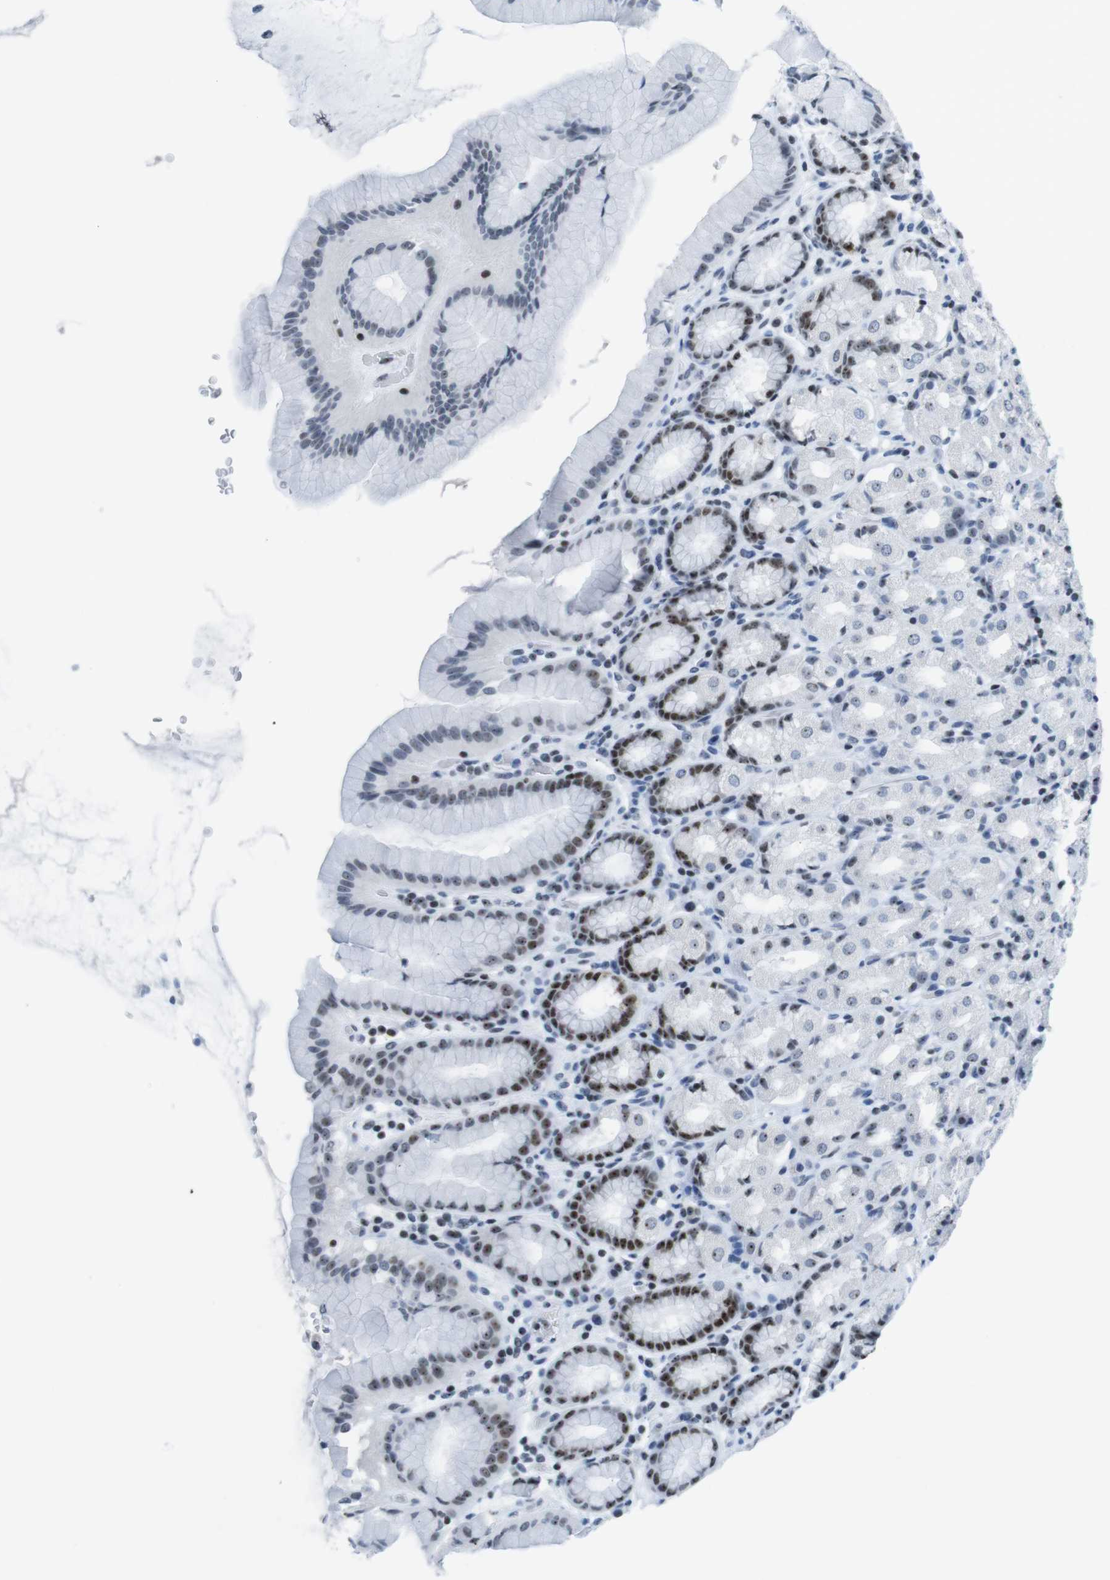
{"staining": {"intensity": "strong", "quantity": "25%-75%", "location": "nuclear"}, "tissue": "stomach", "cell_type": "Glandular cells", "image_type": "normal", "snomed": [{"axis": "morphology", "description": "Normal tissue, NOS"}, {"axis": "topography", "description": "Stomach, upper"}], "caption": "DAB (3,3'-diaminobenzidine) immunohistochemical staining of unremarkable human stomach exhibits strong nuclear protein expression in approximately 25%-75% of glandular cells. (DAB IHC with brightfield microscopy, high magnification).", "gene": "NIFK", "patient": {"sex": "male", "age": 68}}